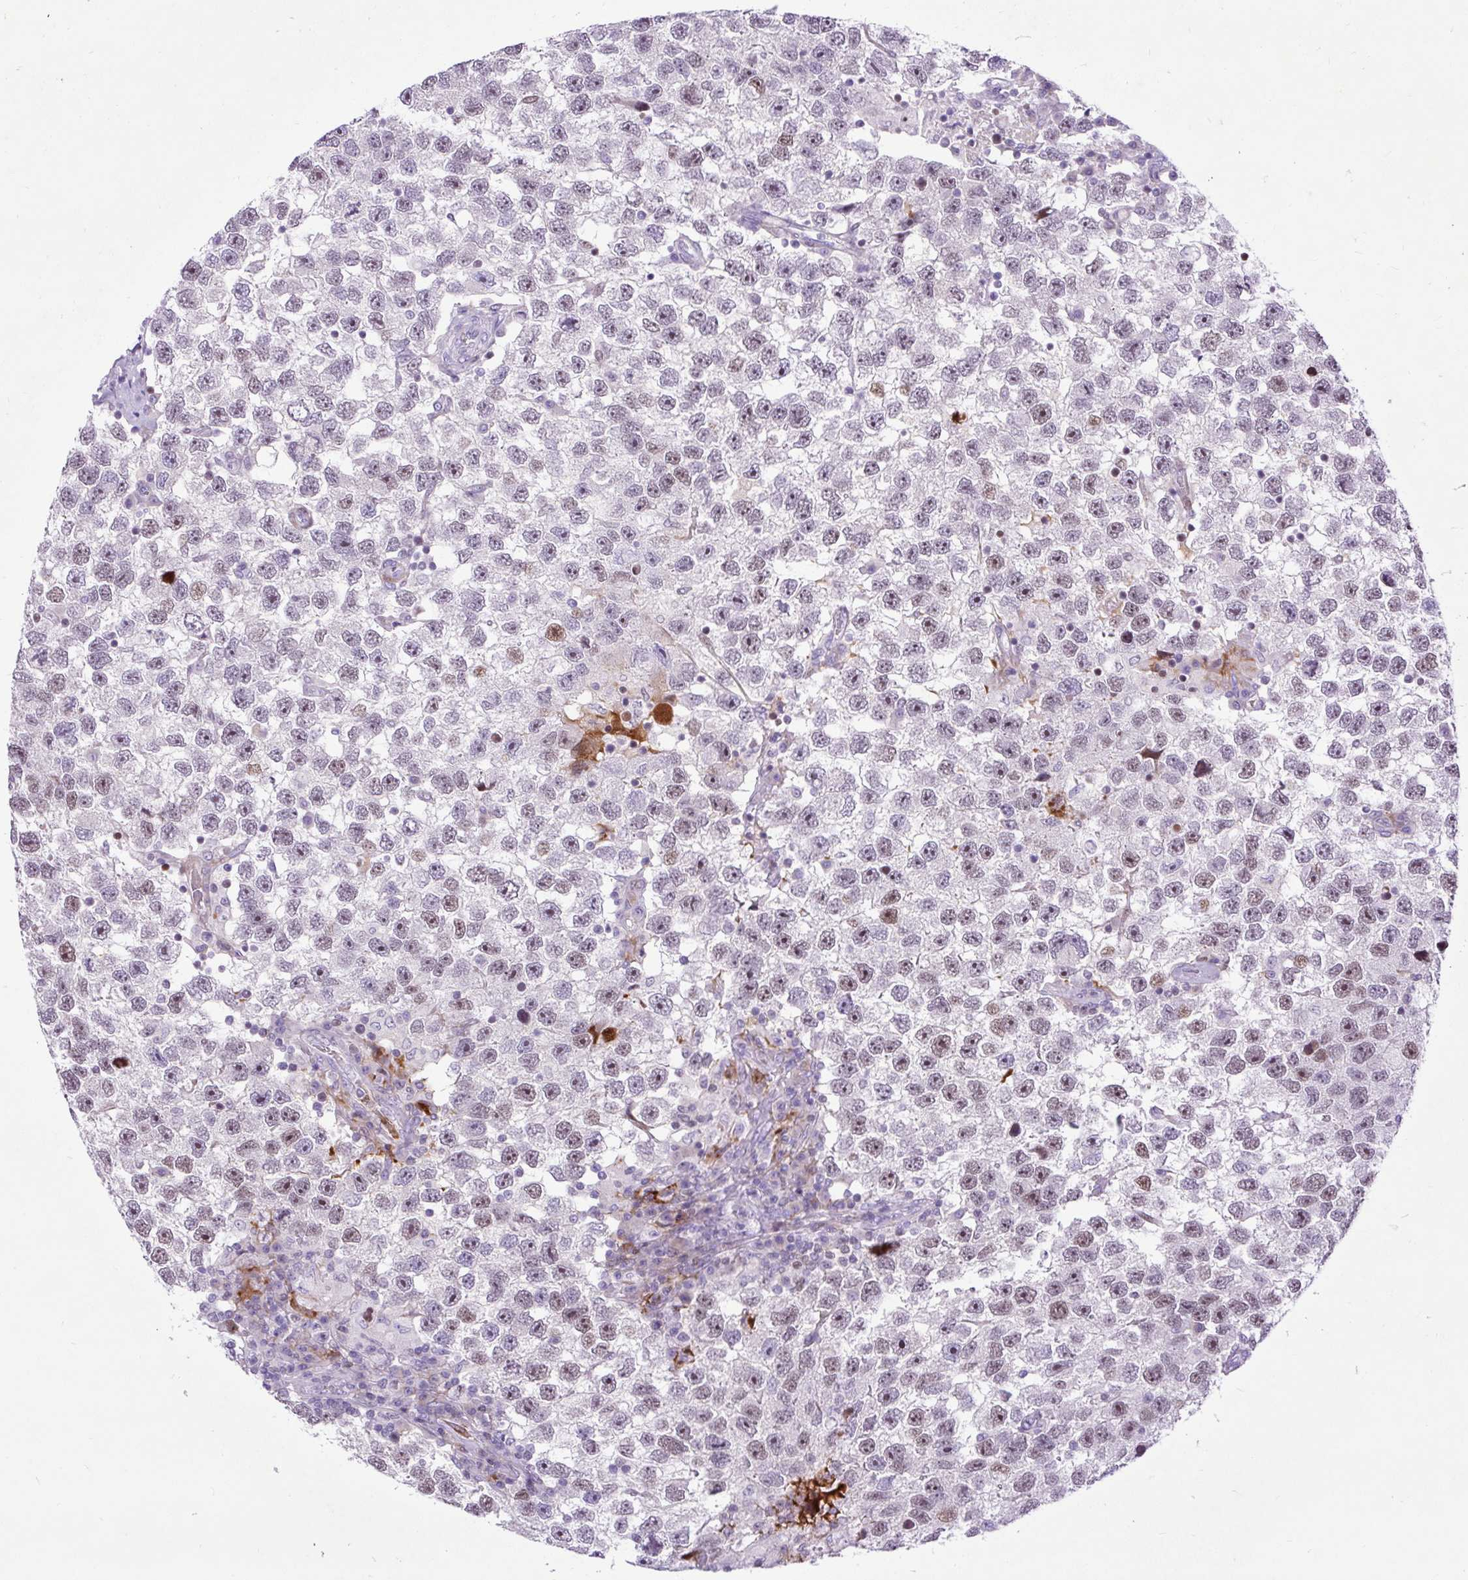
{"staining": {"intensity": "weak", "quantity": ">75%", "location": "nuclear"}, "tissue": "testis cancer", "cell_type": "Tumor cells", "image_type": "cancer", "snomed": [{"axis": "morphology", "description": "Seminoma, NOS"}, {"axis": "topography", "description": "Testis"}], "caption": "Human testis seminoma stained with a brown dye reveals weak nuclear positive expression in about >75% of tumor cells.", "gene": "SPC24", "patient": {"sex": "male", "age": 26}}